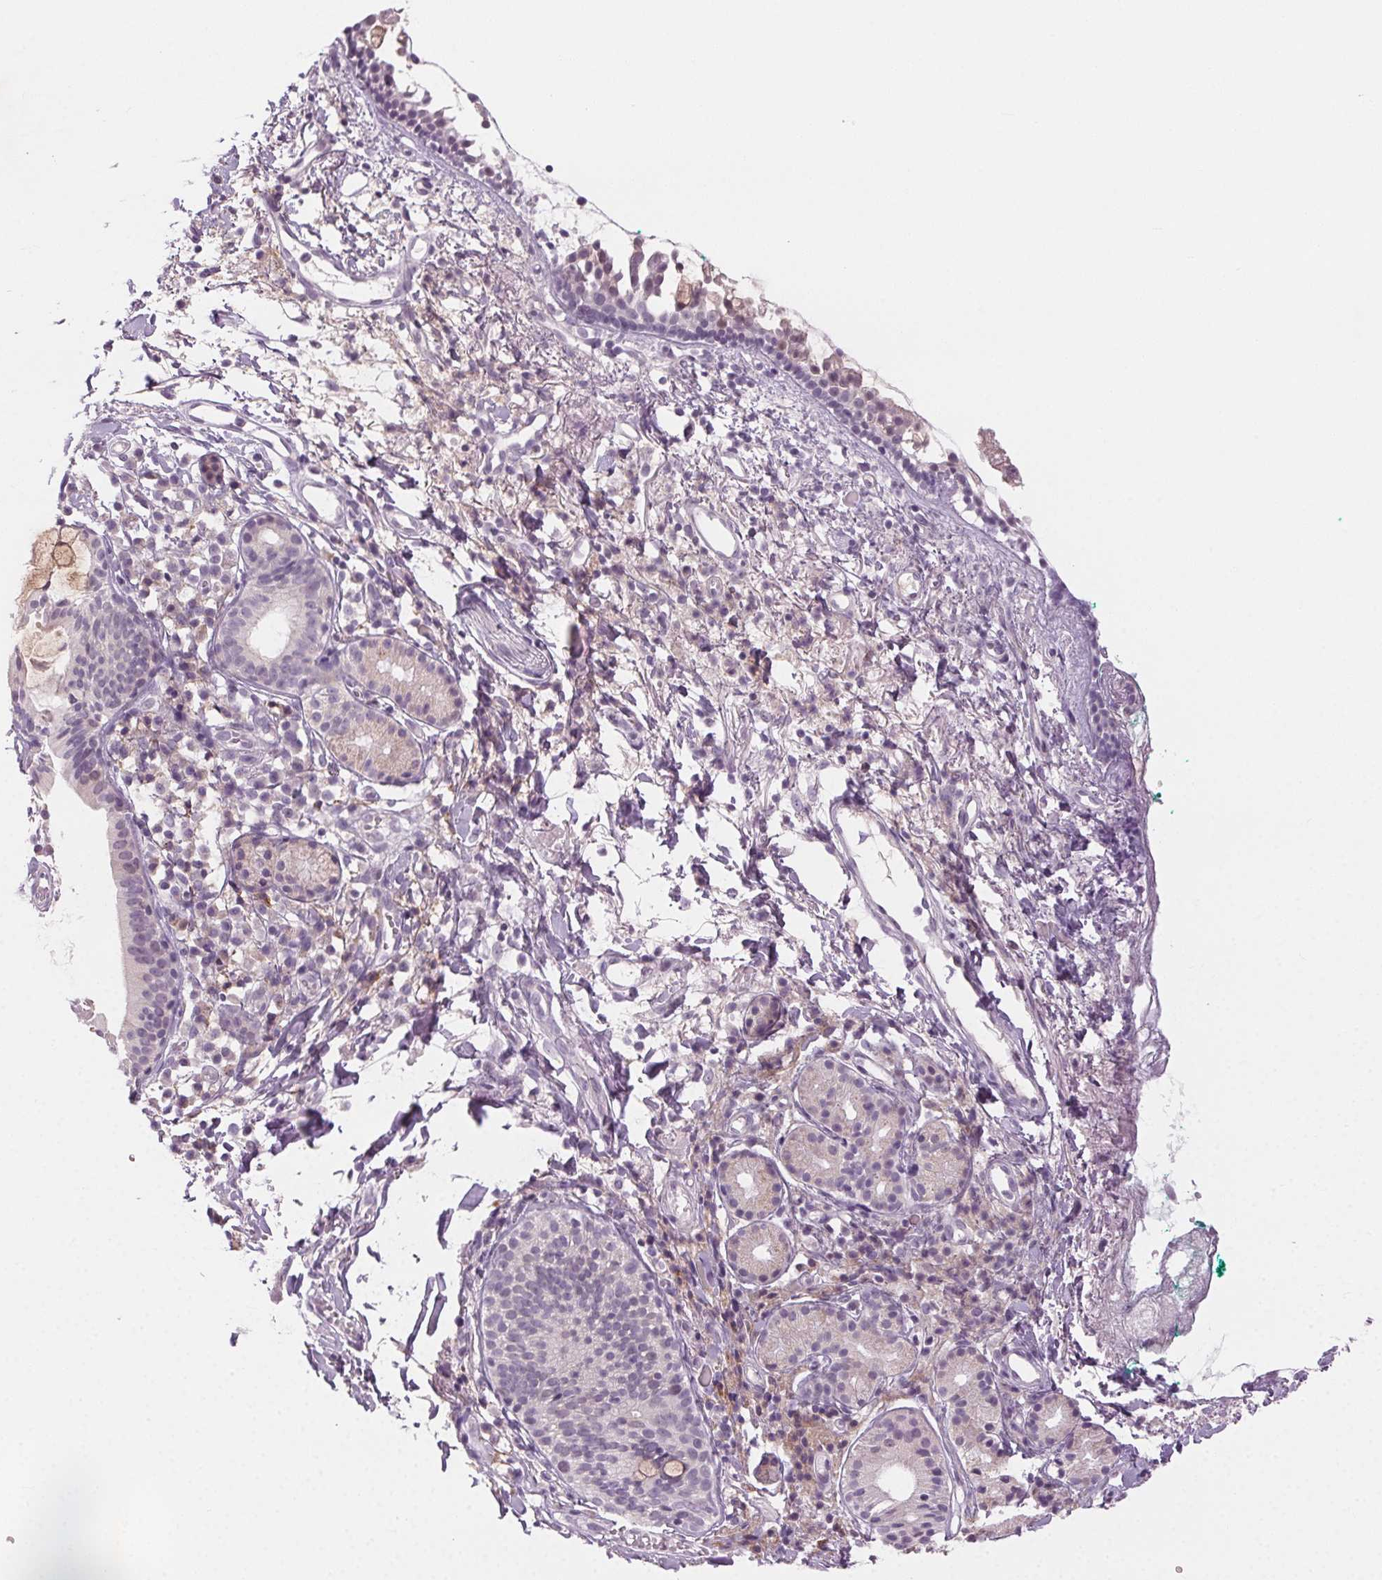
{"staining": {"intensity": "negative", "quantity": "none", "location": "none"}, "tissue": "nasopharynx", "cell_type": "Respiratory epithelial cells", "image_type": "normal", "snomed": [{"axis": "morphology", "description": "Normal tissue, NOS"}, {"axis": "morphology", "description": "Basal cell carcinoma"}, {"axis": "topography", "description": "Cartilage tissue"}, {"axis": "topography", "description": "Nasopharynx"}, {"axis": "topography", "description": "Oral tissue"}], "caption": "Human nasopharynx stained for a protein using IHC shows no expression in respiratory epithelial cells.", "gene": "HSF5", "patient": {"sex": "female", "age": 77}}